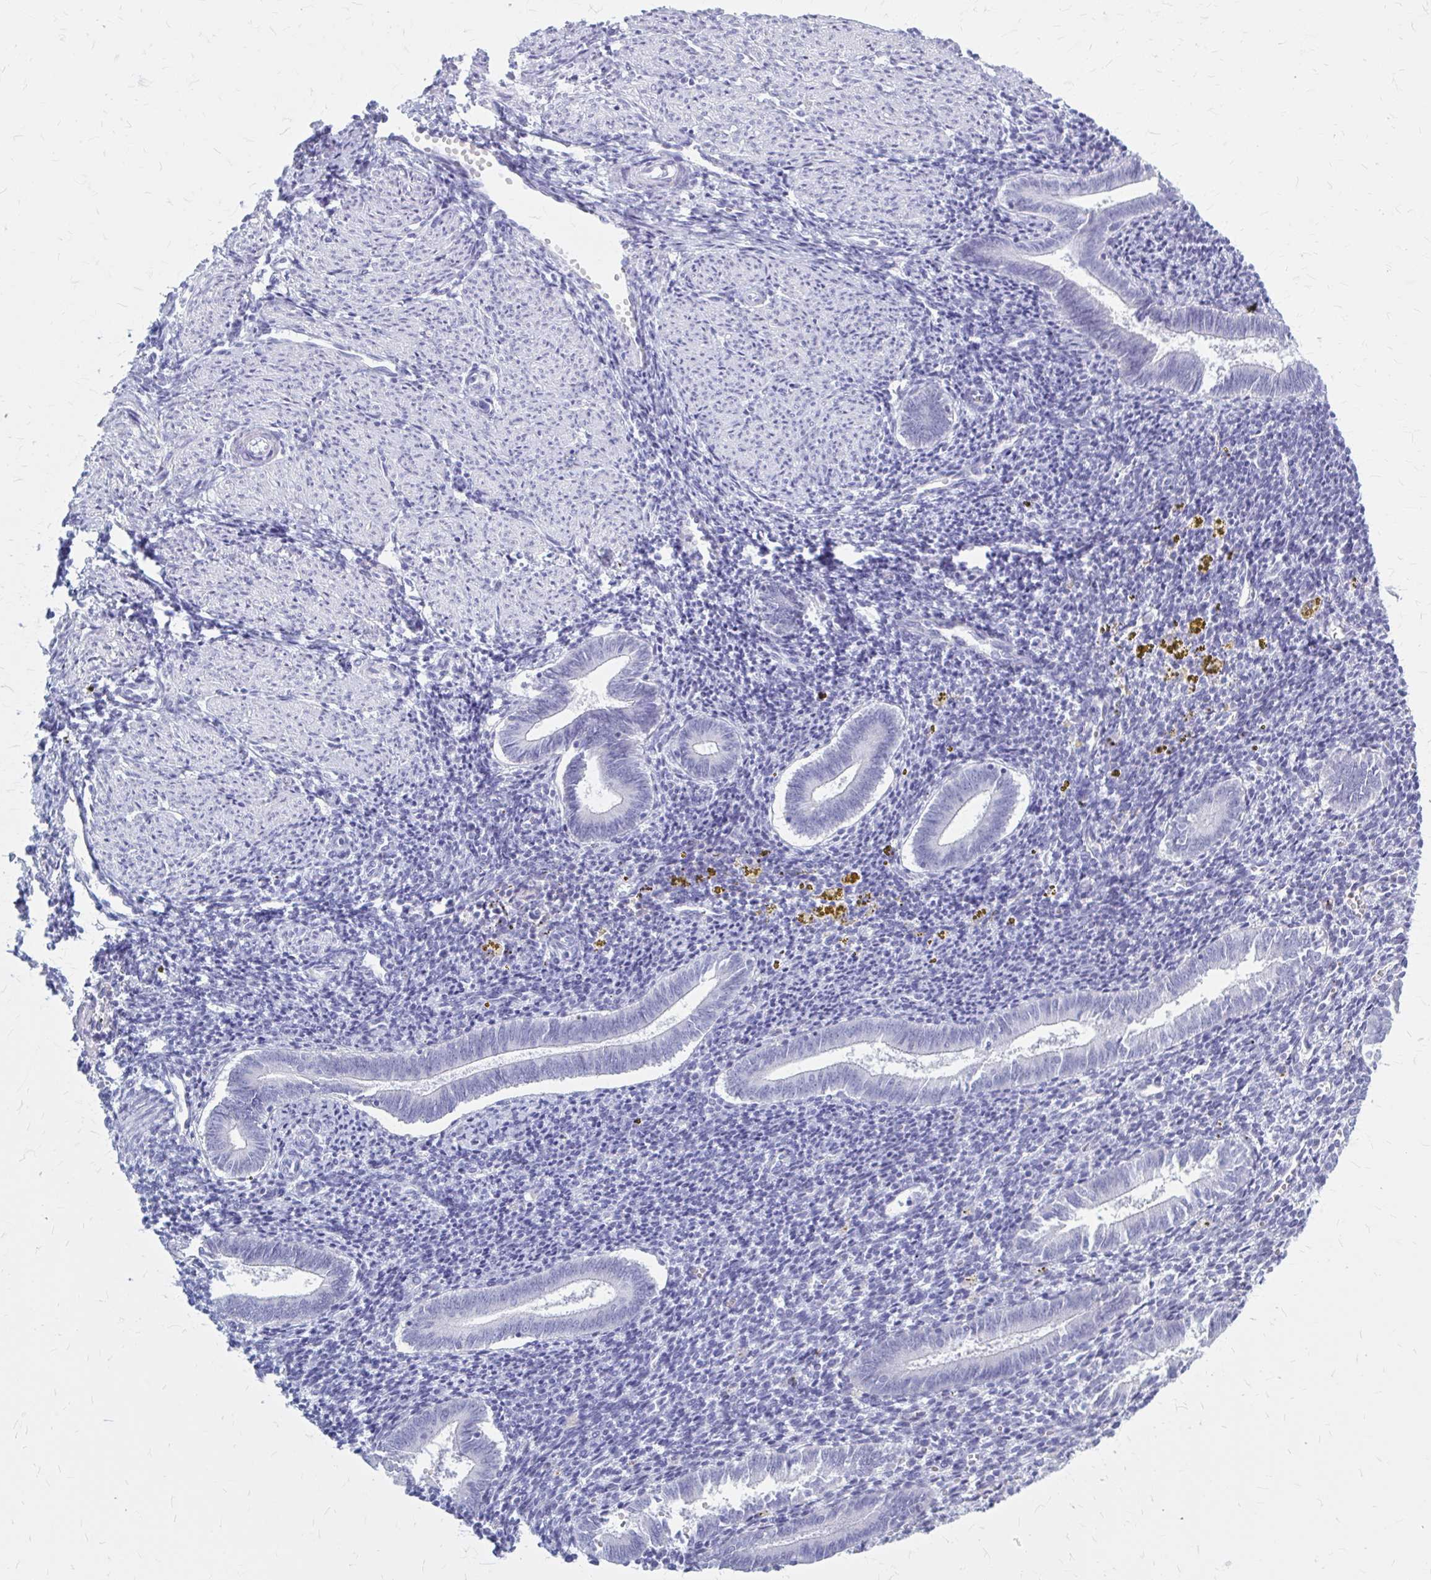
{"staining": {"intensity": "negative", "quantity": "none", "location": "none"}, "tissue": "endometrium", "cell_type": "Cells in endometrial stroma", "image_type": "normal", "snomed": [{"axis": "morphology", "description": "Normal tissue, NOS"}, {"axis": "topography", "description": "Endometrium"}], "caption": "This is a histopathology image of IHC staining of unremarkable endometrium, which shows no positivity in cells in endometrial stroma.", "gene": "KLHDC7A", "patient": {"sex": "female", "age": 25}}